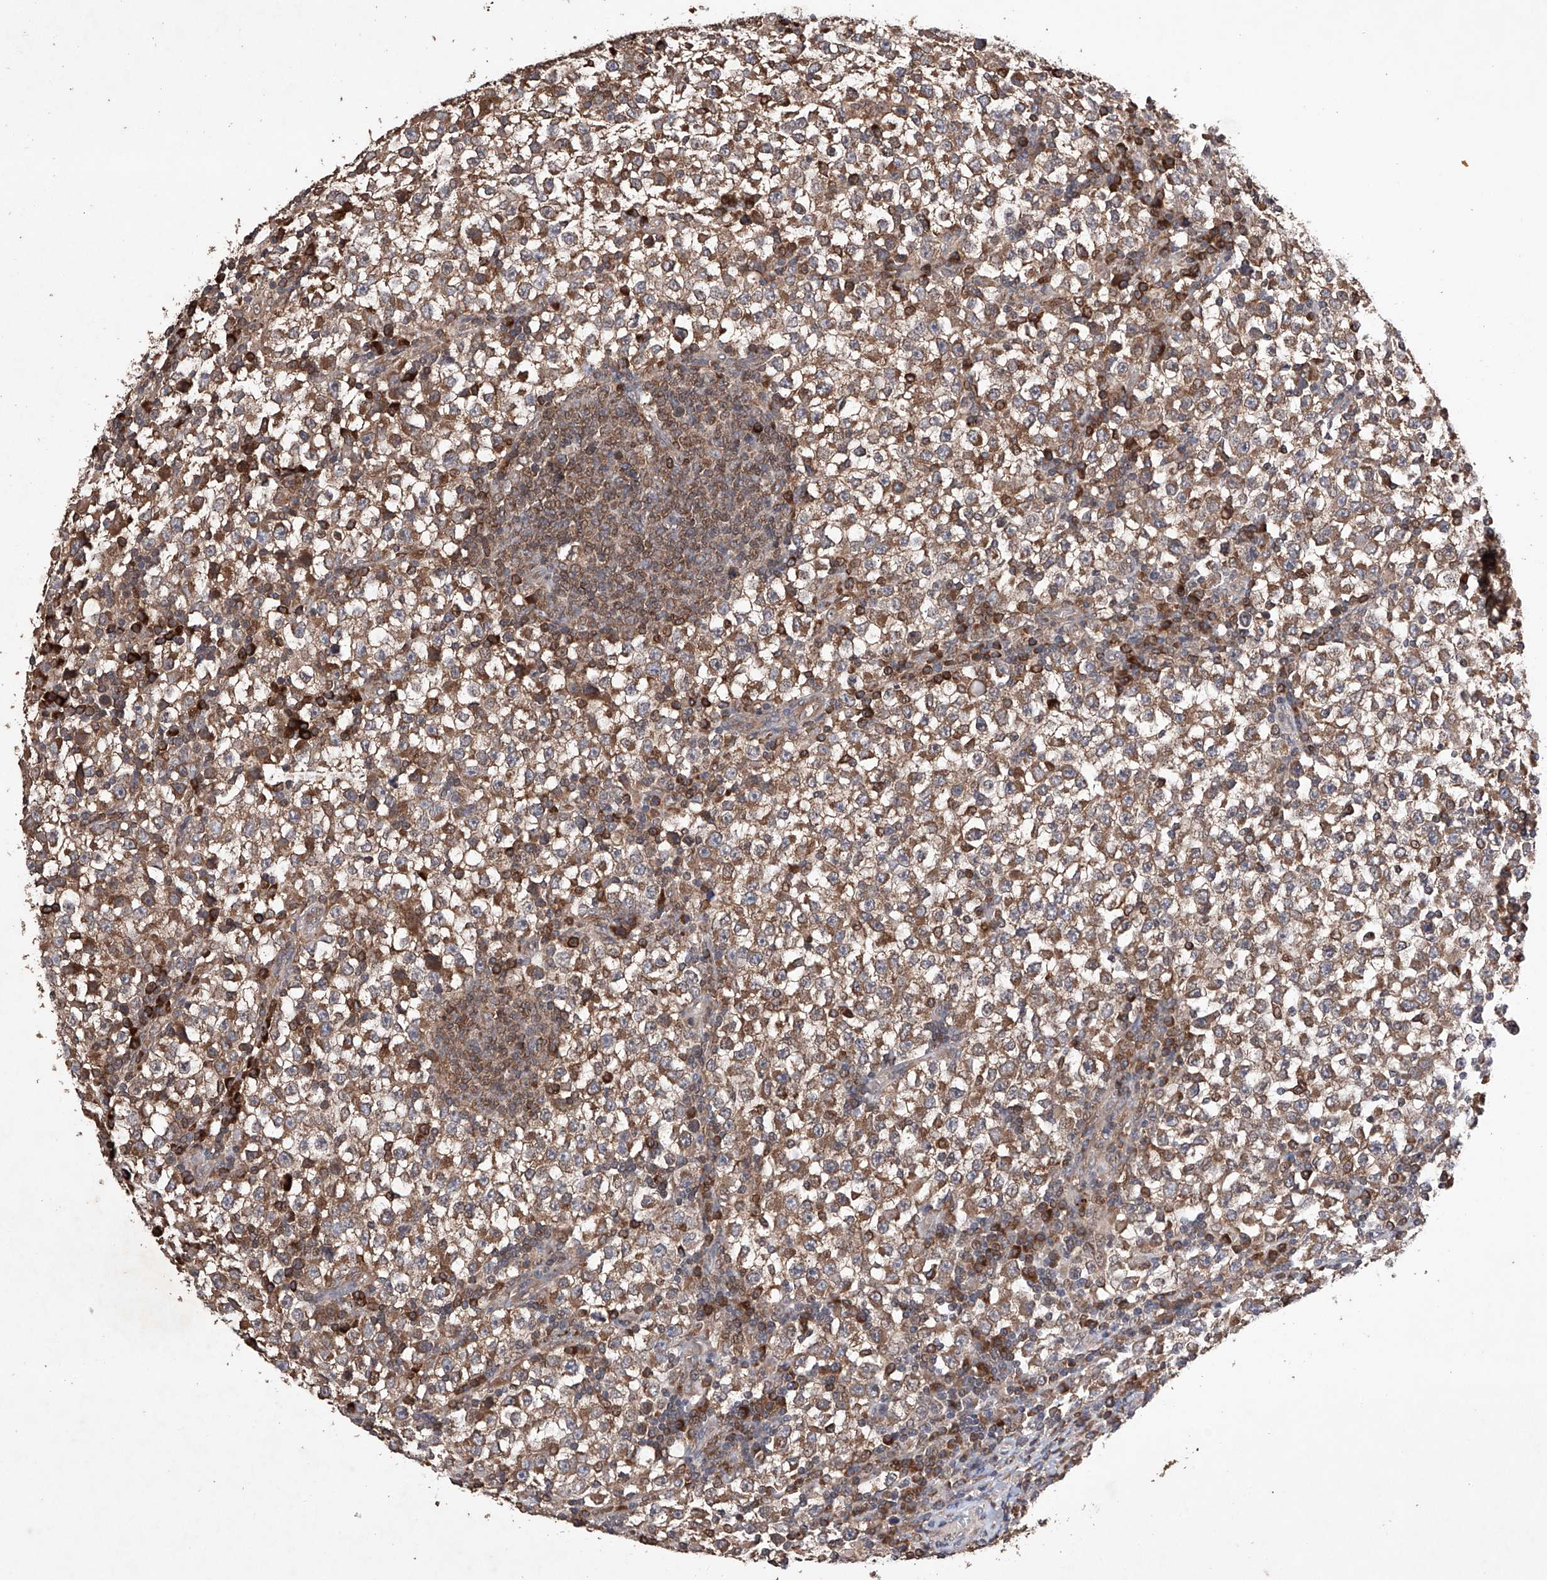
{"staining": {"intensity": "moderate", "quantity": ">75%", "location": "cytoplasmic/membranous"}, "tissue": "testis cancer", "cell_type": "Tumor cells", "image_type": "cancer", "snomed": [{"axis": "morphology", "description": "Seminoma, NOS"}, {"axis": "topography", "description": "Testis"}], "caption": "Immunohistochemical staining of testis cancer demonstrates moderate cytoplasmic/membranous protein staining in about >75% of tumor cells.", "gene": "LURAP1", "patient": {"sex": "male", "age": 65}}